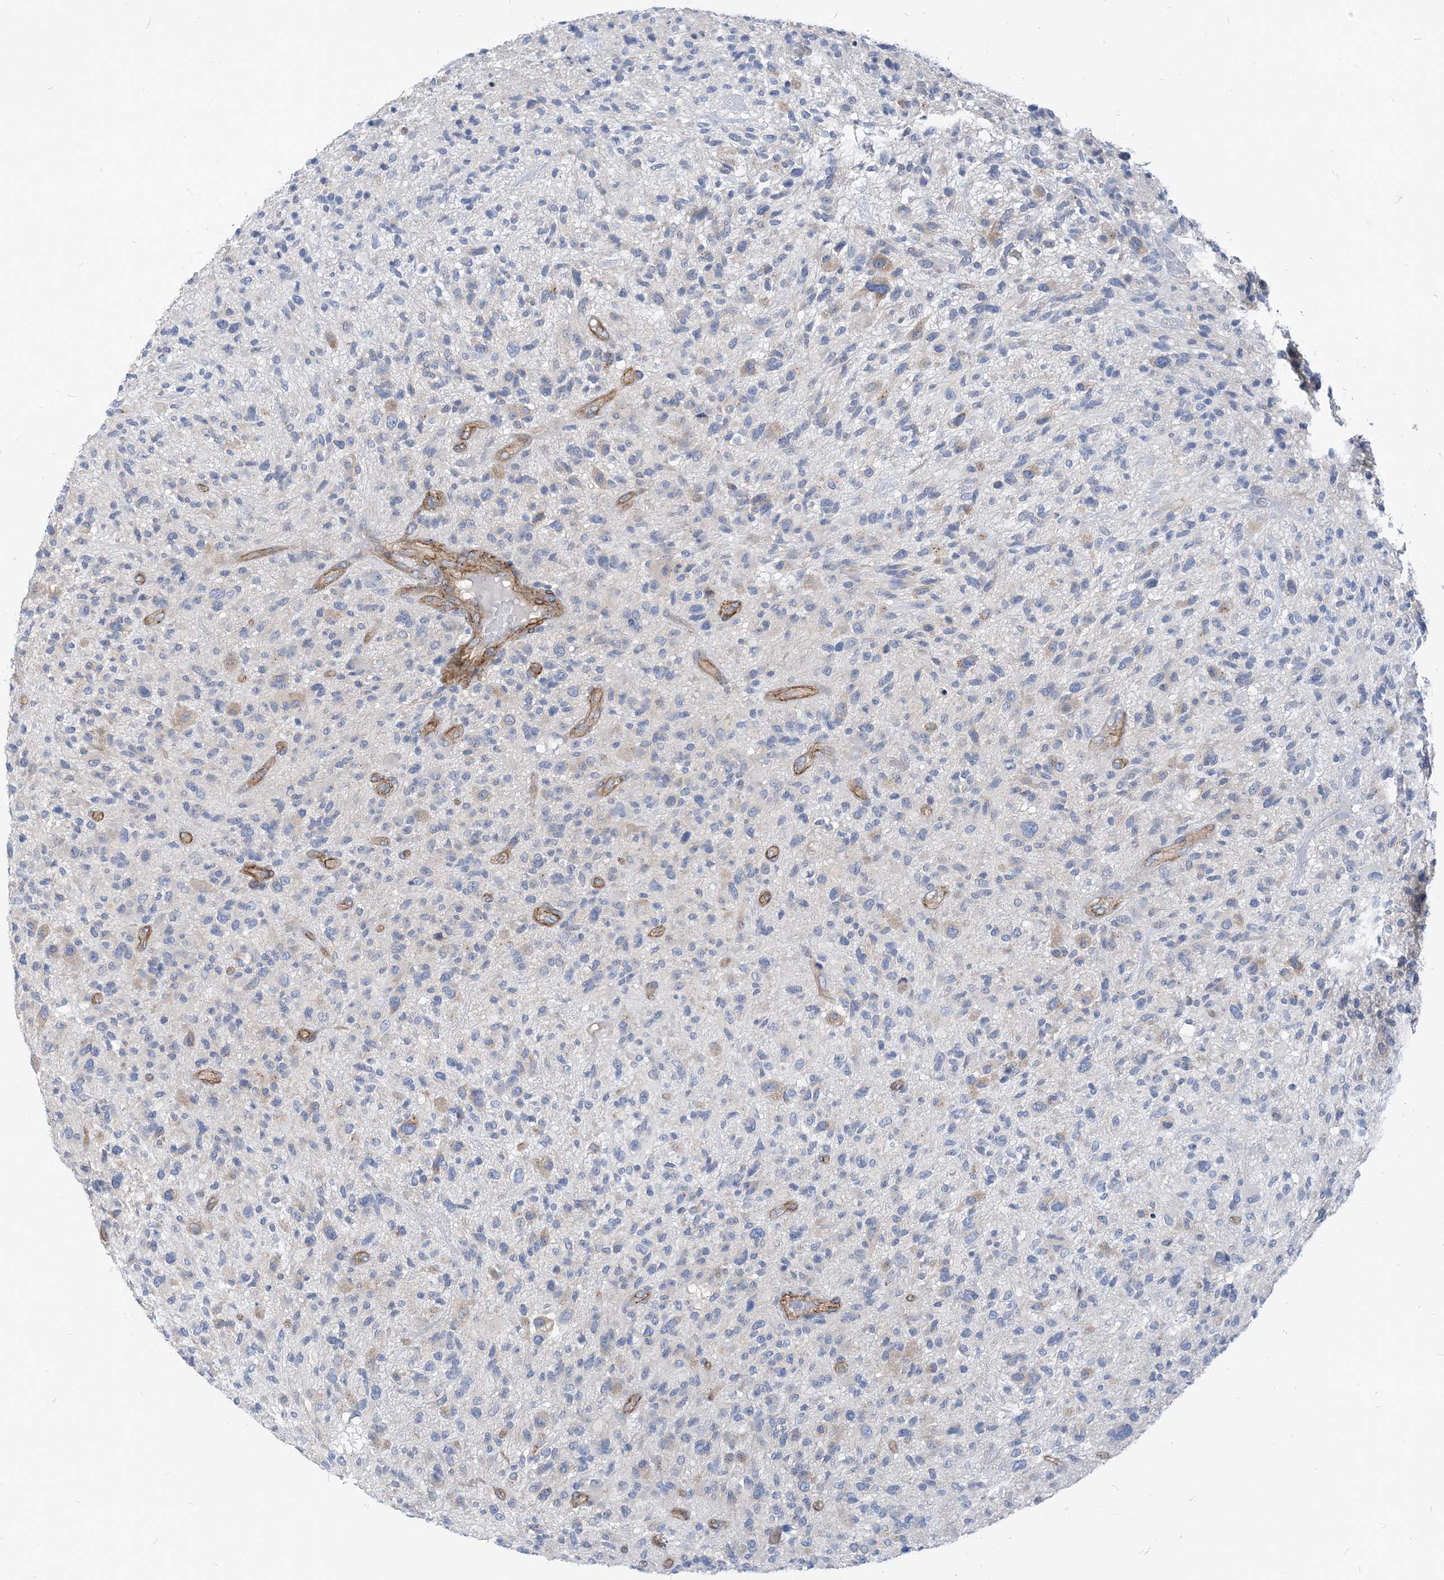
{"staining": {"intensity": "negative", "quantity": "none", "location": "none"}, "tissue": "glioma", "cell_type": "Tumor cells", "image_type": "cancer", "snomed": [{"axis": "morphology", "description": "Glioma, malignant, High grade"}, {"axis": "topography", "description": "Brain"}], "caption": "DAB (3,3'-diaminobenzidine) immunohistochemical staining of malignant glioma (high-grade) exhibits no significant staining in tumor cells. (DAB (3,3'-diaminobenzidine) immunohistochemistry, high magnification).", "gene": "PLEKHA3", "patient": {"sex": "male", "age": 47}}